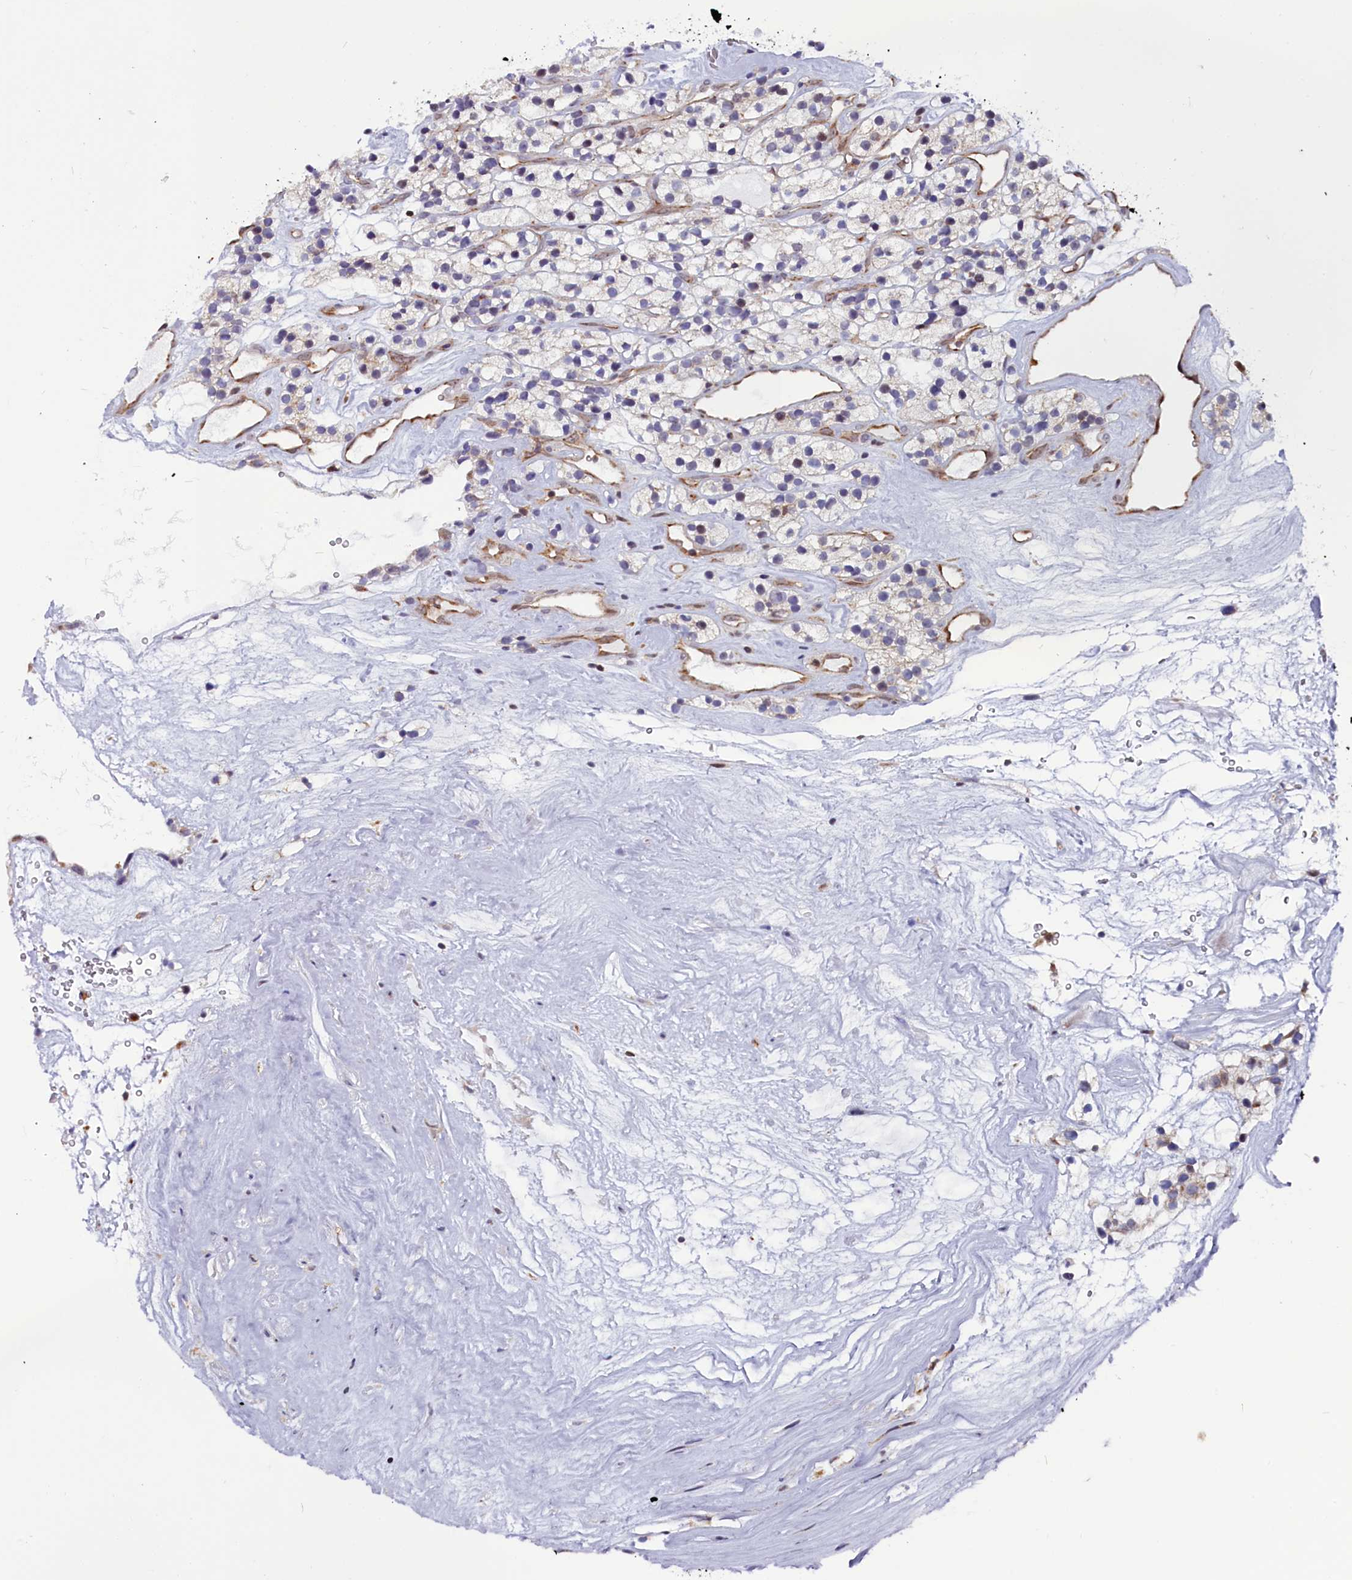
{"staining": {"intensity": "negative", "quantity": "none", "location": "none"}, "tissue": "renal cancer", "cell_type": "Tumor cells", "image_type": "cancer", "snomed": [{"axis": "morphology", "description": "Adenocarcinoma, NOS"}, {"axis": "topography", "description": "Kidney"}], "caption": "The image shows no staining of tumor cells in renal cancer. (Stains: DAB IHC with hematoxylin counter stain, Microscopy: brightfield microscopy at high magnification).", "gene": "CIAPIN1", "patient": {"sex": "female", "age": 57}}